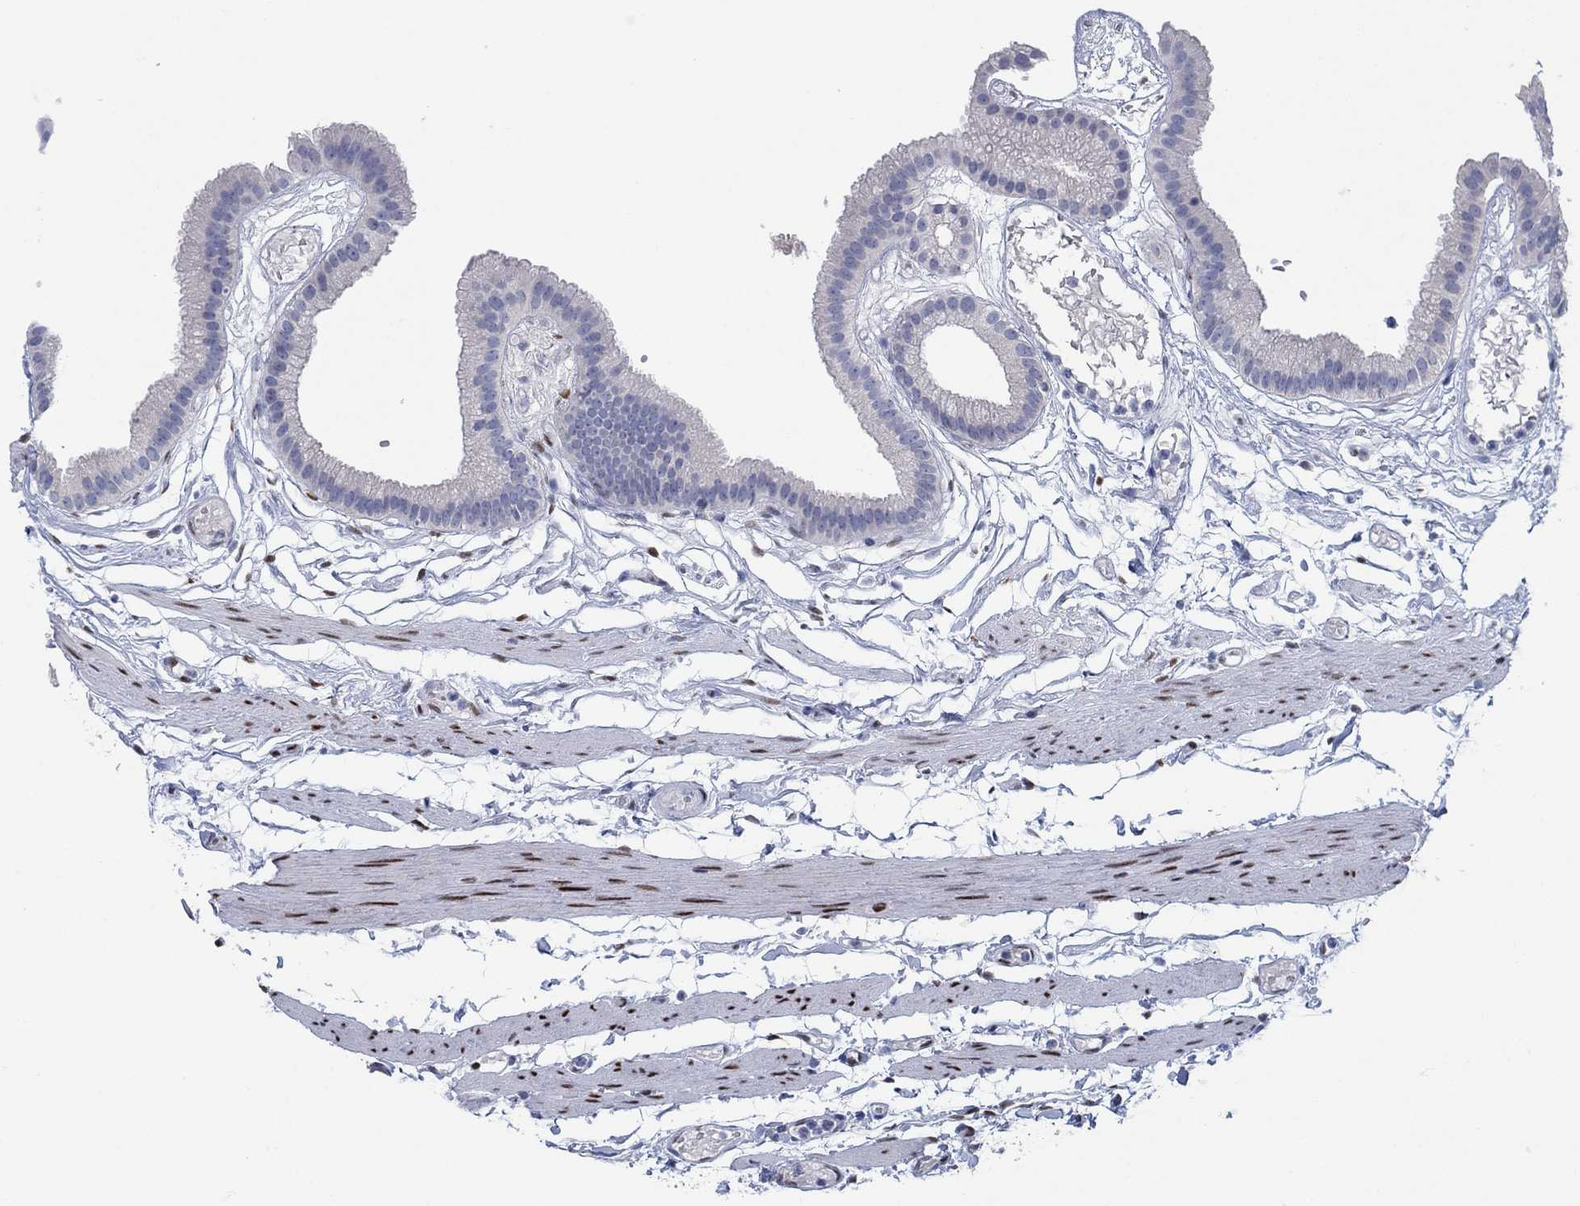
{"staining": {"intensity": "negative", "quantity": "none", "location": "none"}, "tissue": "gallbladder", "cell_type": "Glandular cells", "image_type": "normal", "snomed": [{"axis": "morphology", "description": "Normal tissue, NOS"}, {"axis": "topography", "description": "Gallbladder"}], "caption": "High power microscopy micrograph of an IHC image of benign gallbladder, revealing no significant positivity in glandular cells.", "gene": "ZEB1", "patient": {"sex": "female", "age": 45}}